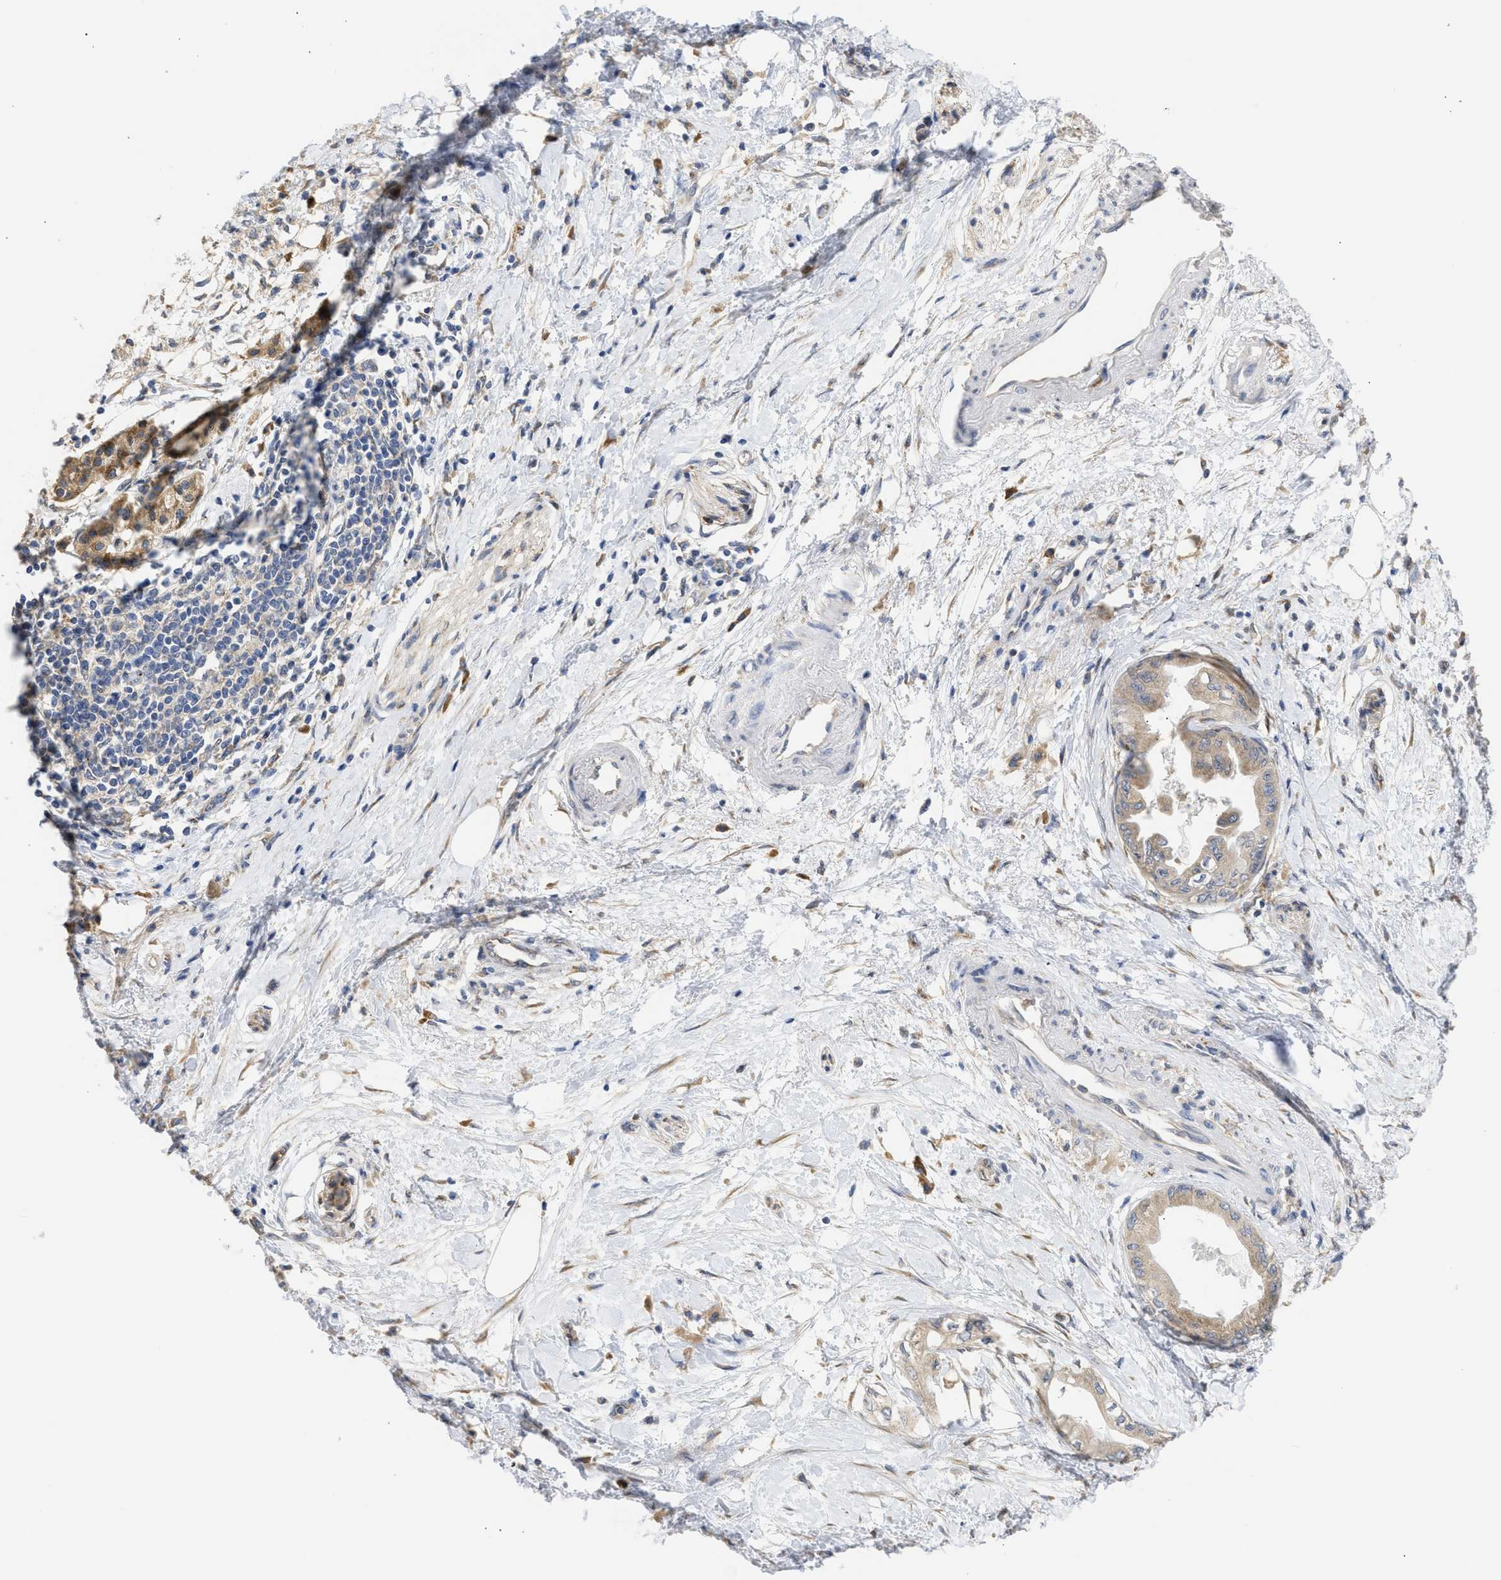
{"staining": {"intensity": "weak", "quantity": ">75%", "location": "cytoplasmic/membranous"}, "tissue": "pancreatic cancer", "cell_type": "Tumor cells", "image_type": "cancer", "snomed": [{"axis": "morphology", "description": "Normal tissue, NOS"}, {"axis": "morphology", "description": "Adenocarcinoma, NOS"}, {"axis": "topography", "description": "Pancreas"}, {"axis": "topography", "description": "Duodenum"}], "caption": "A high-resolution image shows IHC staining of adenocarcinoma (pancreatic), which demonstrates weak cytoplasmic/membranous expression in about >75% of tumor cells. (IHC, brightfield microscopy, high magnification).", "gene": "TMED1", "patient": {"sex": "female", "age": 60}}